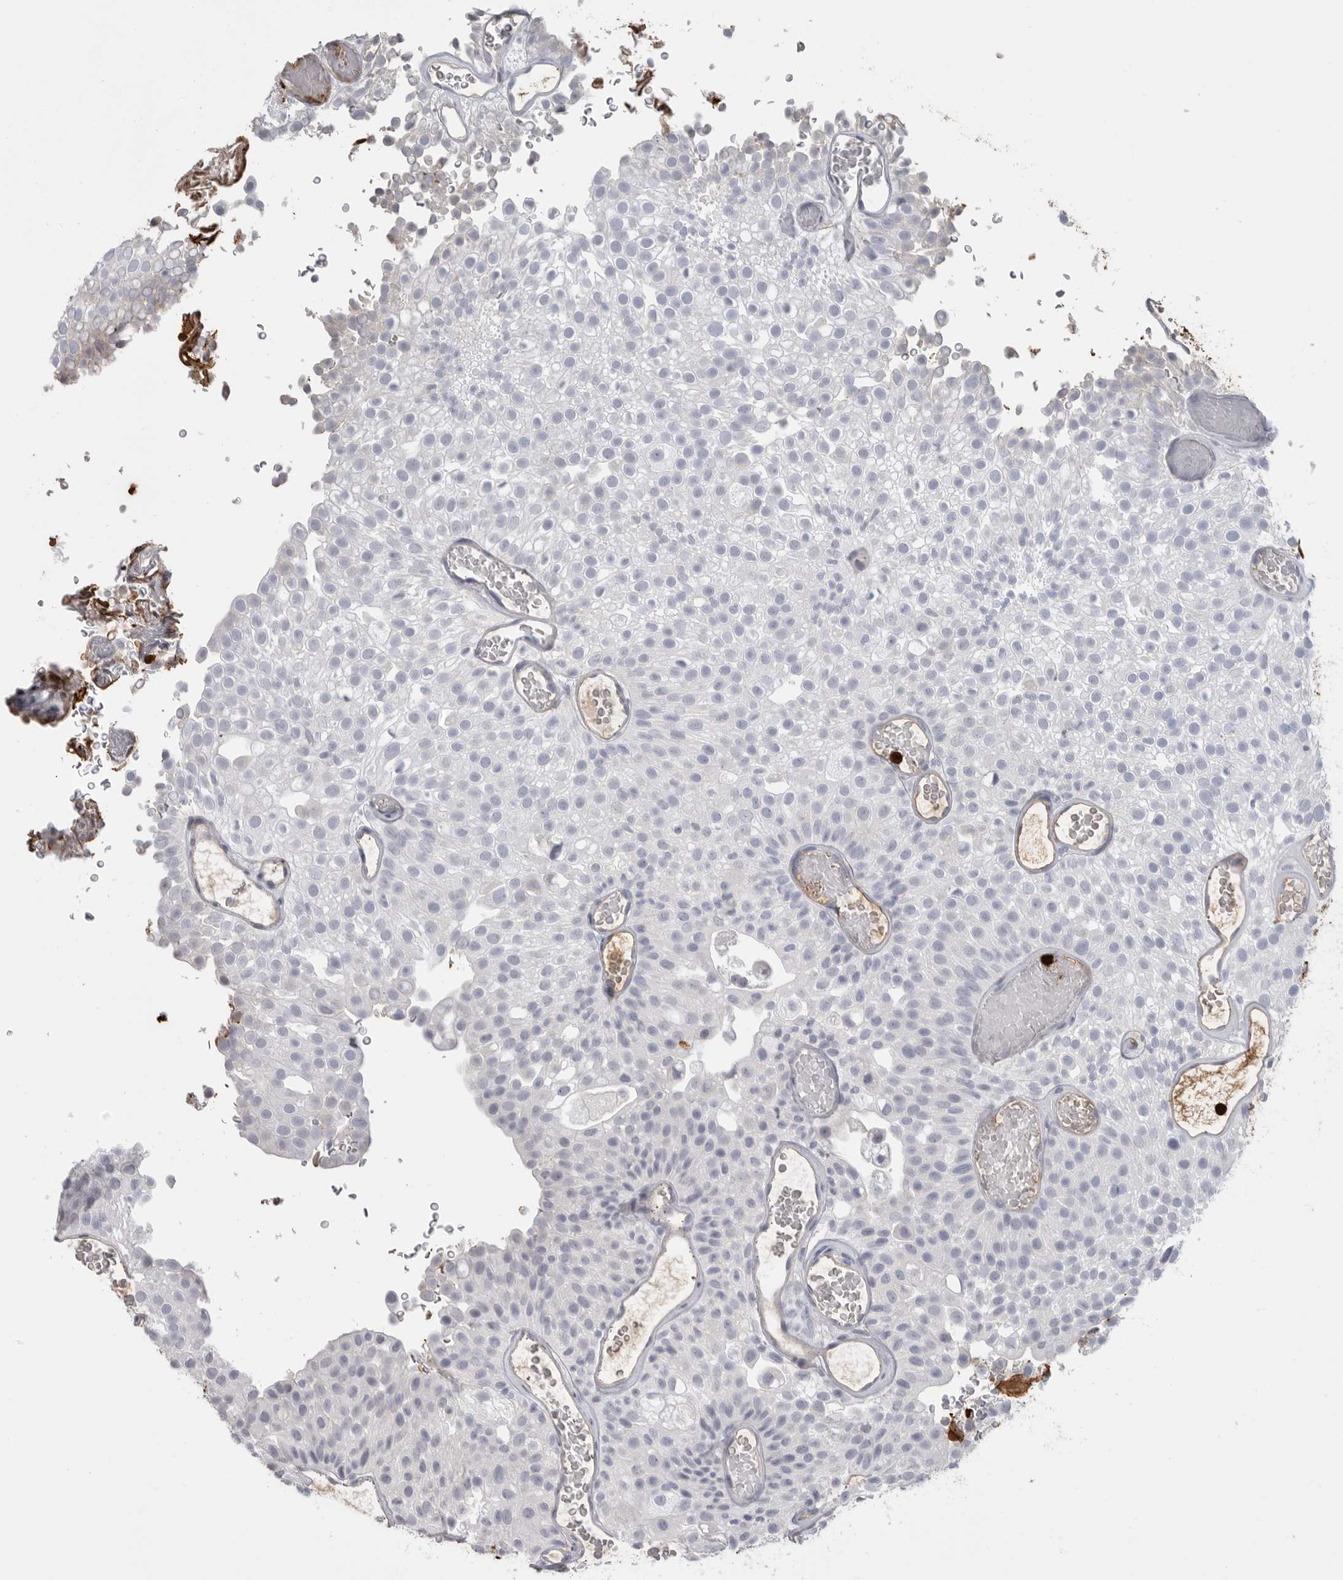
{"staining": {"intensity": "negative", "quantity": "none", "location": "none"}, "tissue": "urothelial cancer", "cell_type": "Tumor cells", "image_type": "cancer", "snomed": [{"axis": "morphology", "description": "Urothelial carcinoma, Low grade"}, {"axis": "topography", "description": "Urinary bladder"}], "caption": "Photomicrograph shows no protein expression in tumor cells of urothelial cancer tissue.", "gene": "CYB561D1", "patient": {"sex": "male", "age": 78}}